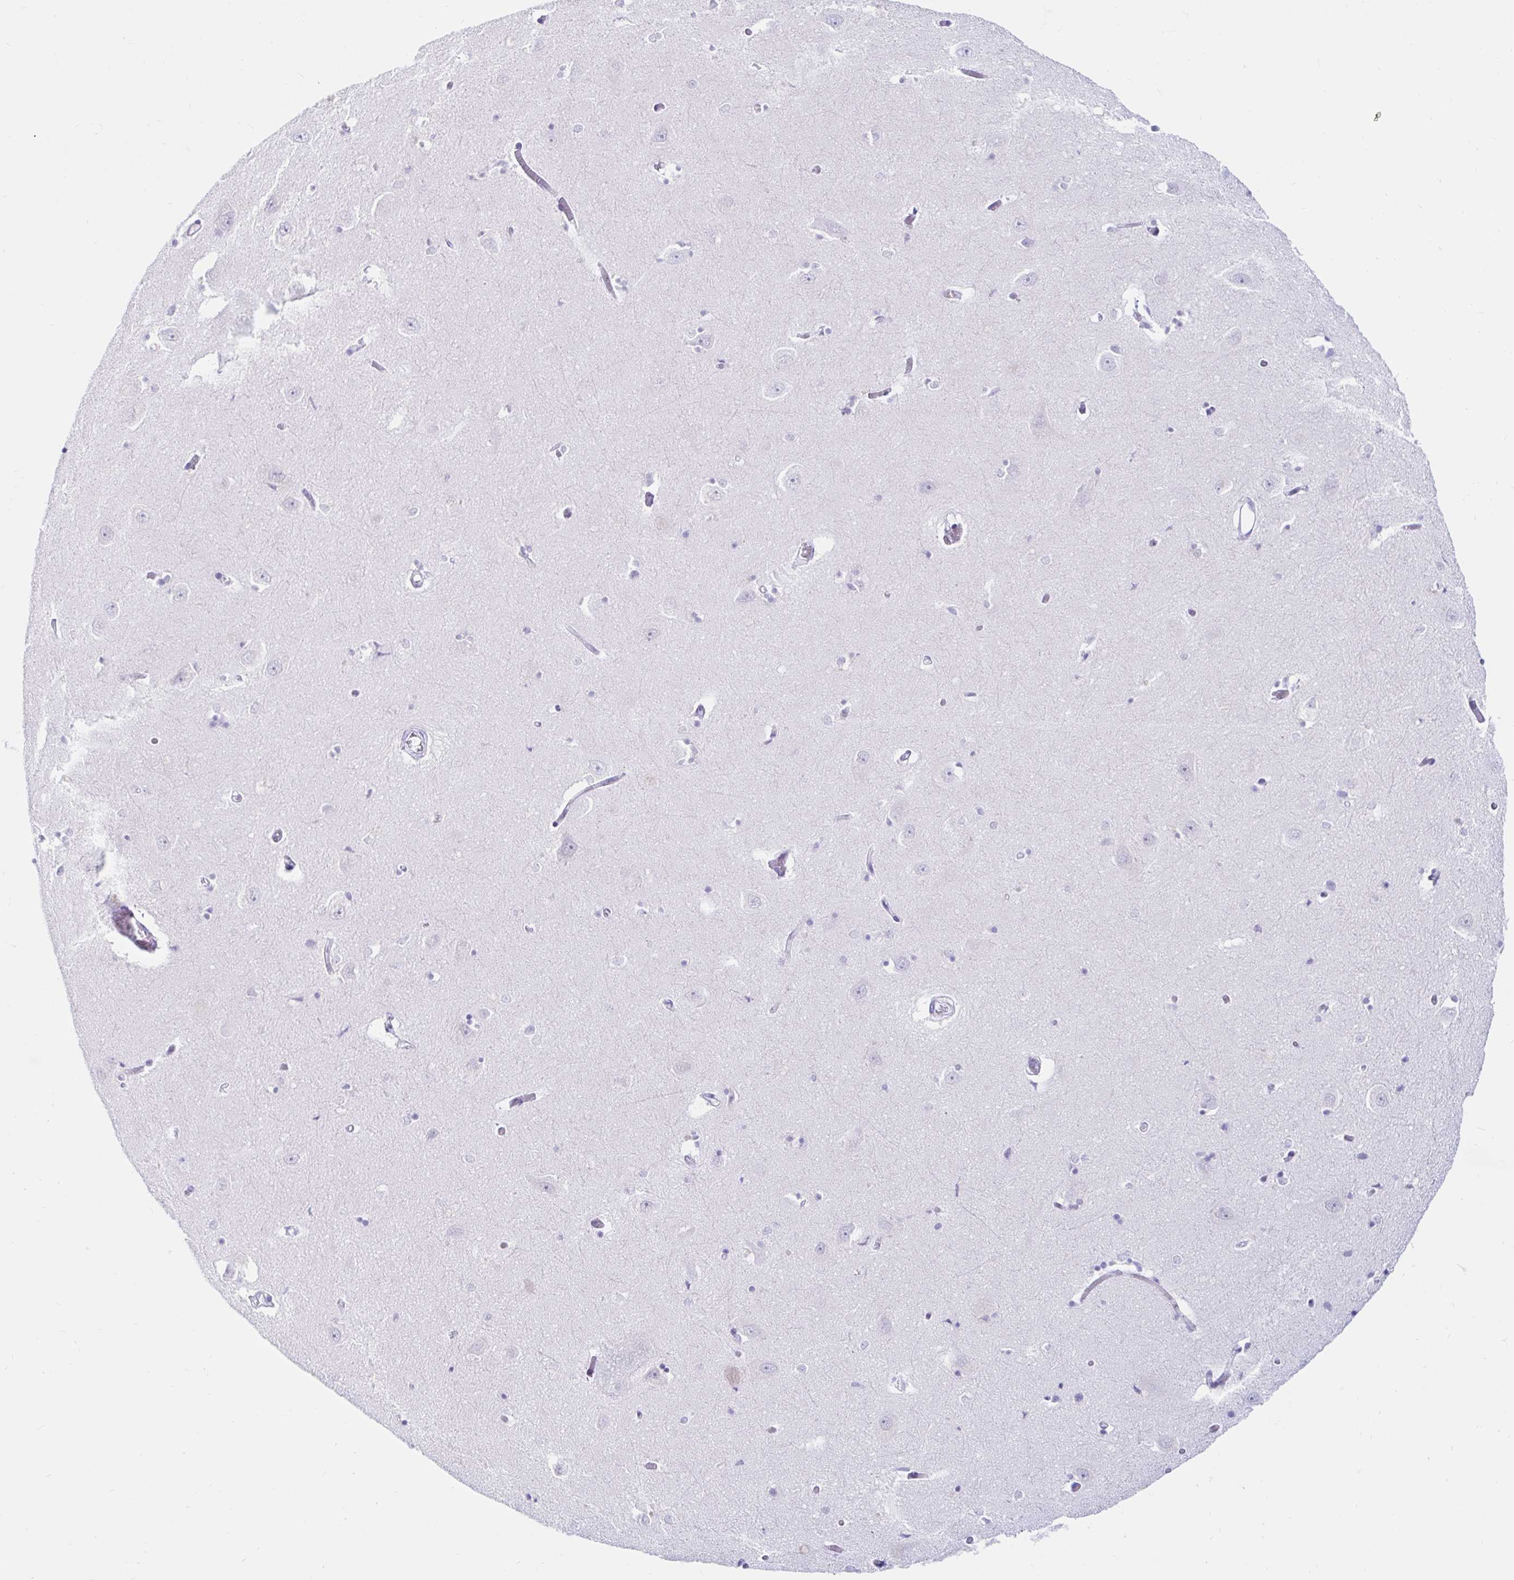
{"staining": {"intensity": "negative", "quantity": "none", "location": "none"}, "tissue": "caudate", "cell_type": "Glial cells", "image_type": "normal", "snomed": [{"axis": "morphology", "description": "Normal tissue, NOS"}, {"axis": "topography", "description": "Lateral ventricle wall"}, {"axis": "topography", "description": "Hippocampus"}], "caption": "IHC of unremarkable caudate shows no positivity in glial cells. The staining is performed using DAB (3,3'-diaminobenzidine) brown chromogen with nuclei counter-stained in using hematoxylin.", "gene": "BEST1", "patient": {"sex": "female", "age": 63}}